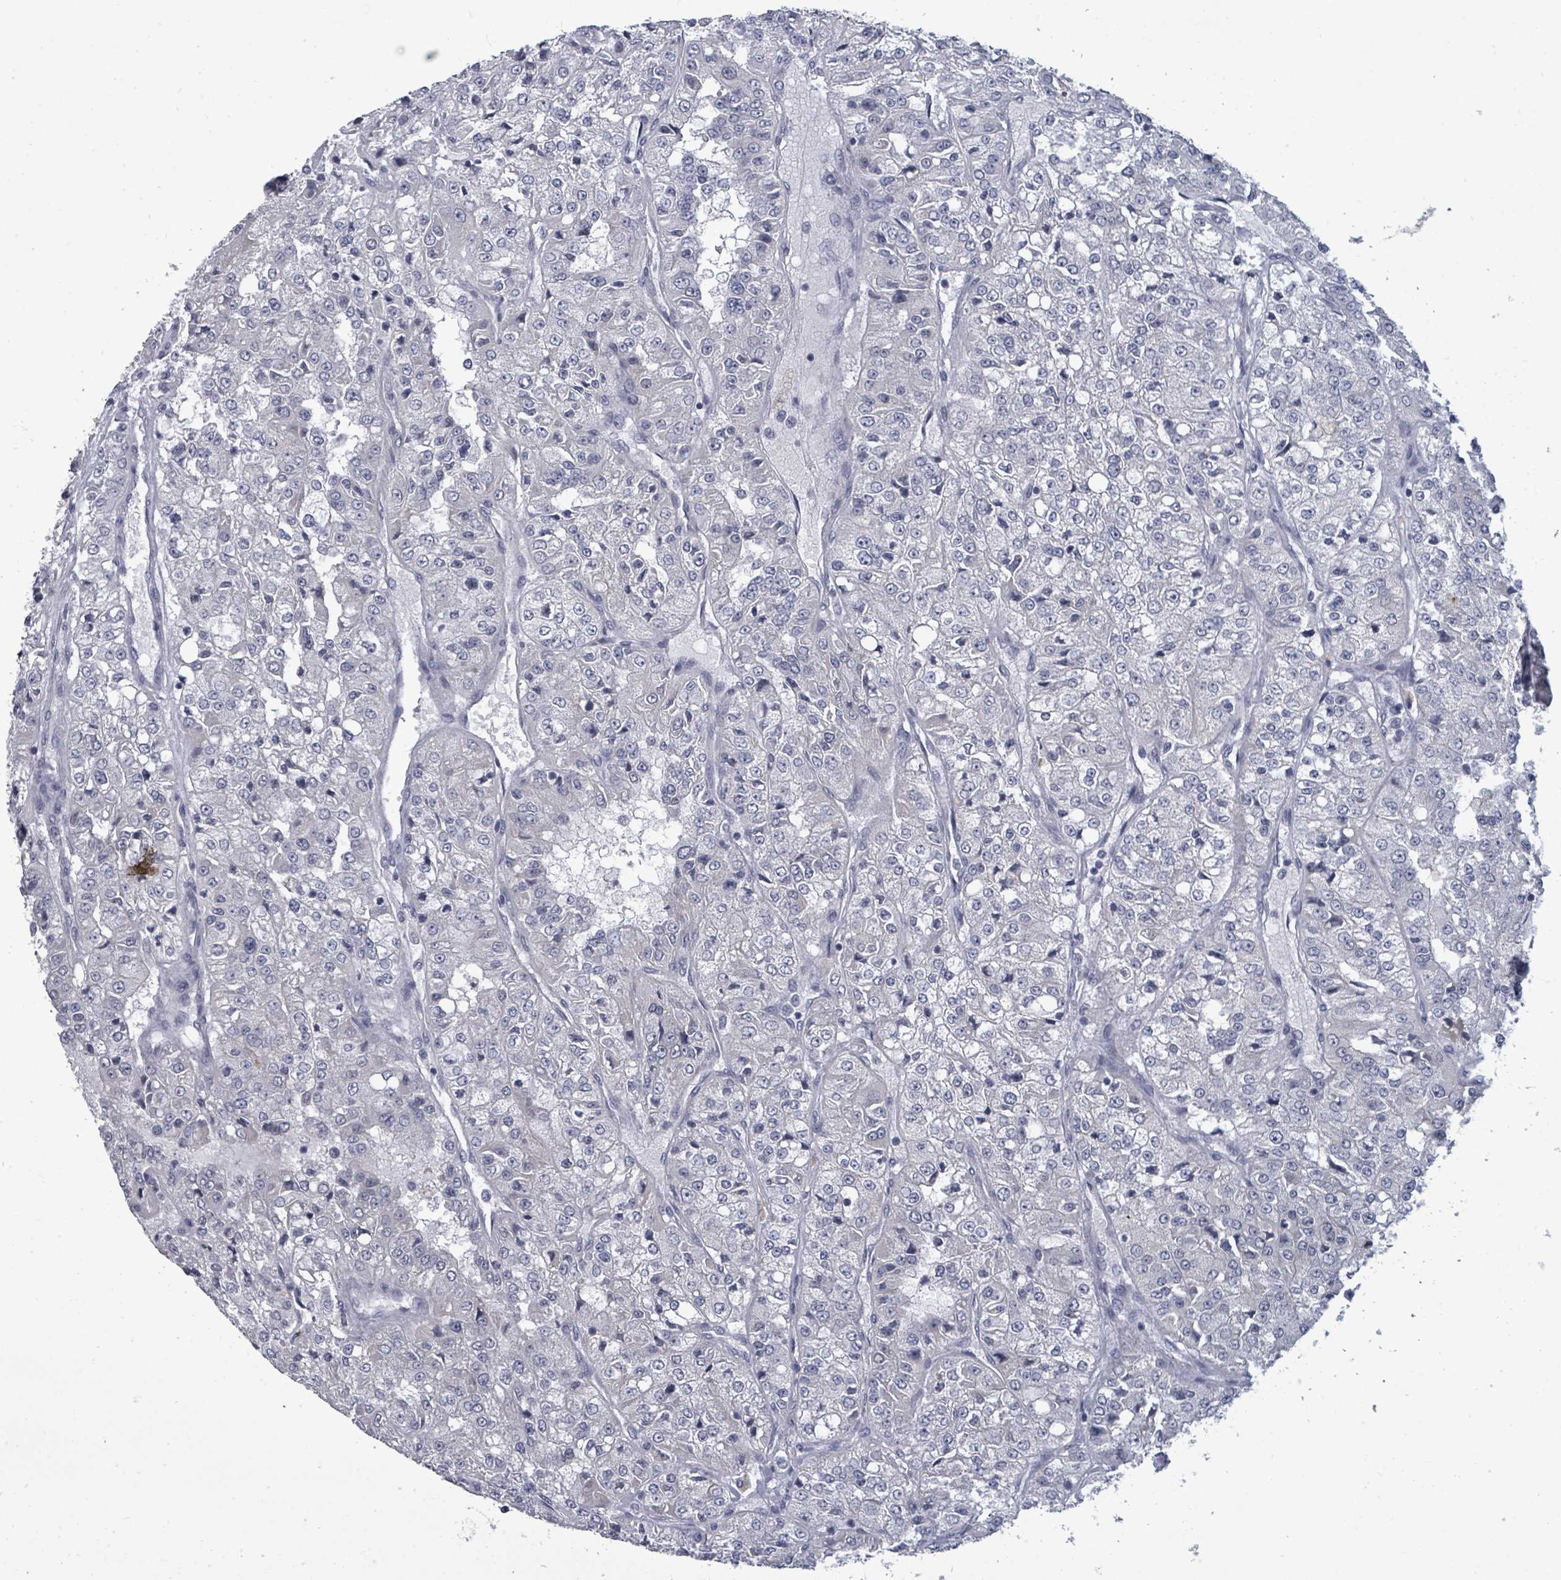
{"staining": {"intensity": "negative", "quantity": "none", "location": "none"}, "tissue": "renal cancer", "cell_type": "Tumor cells", "image_type": "cancer", "snomed": [{"axis": "morphology", "description": "Adenocarcinoma, NOS"}, {"axis": "topography", "description": "Kidney"}], "caption": "Tumor cells are negative for protein expression in human adenocarcinoma (renal).", "gene": "ASB12", "patient": {"sex": "female", "age": 63}}